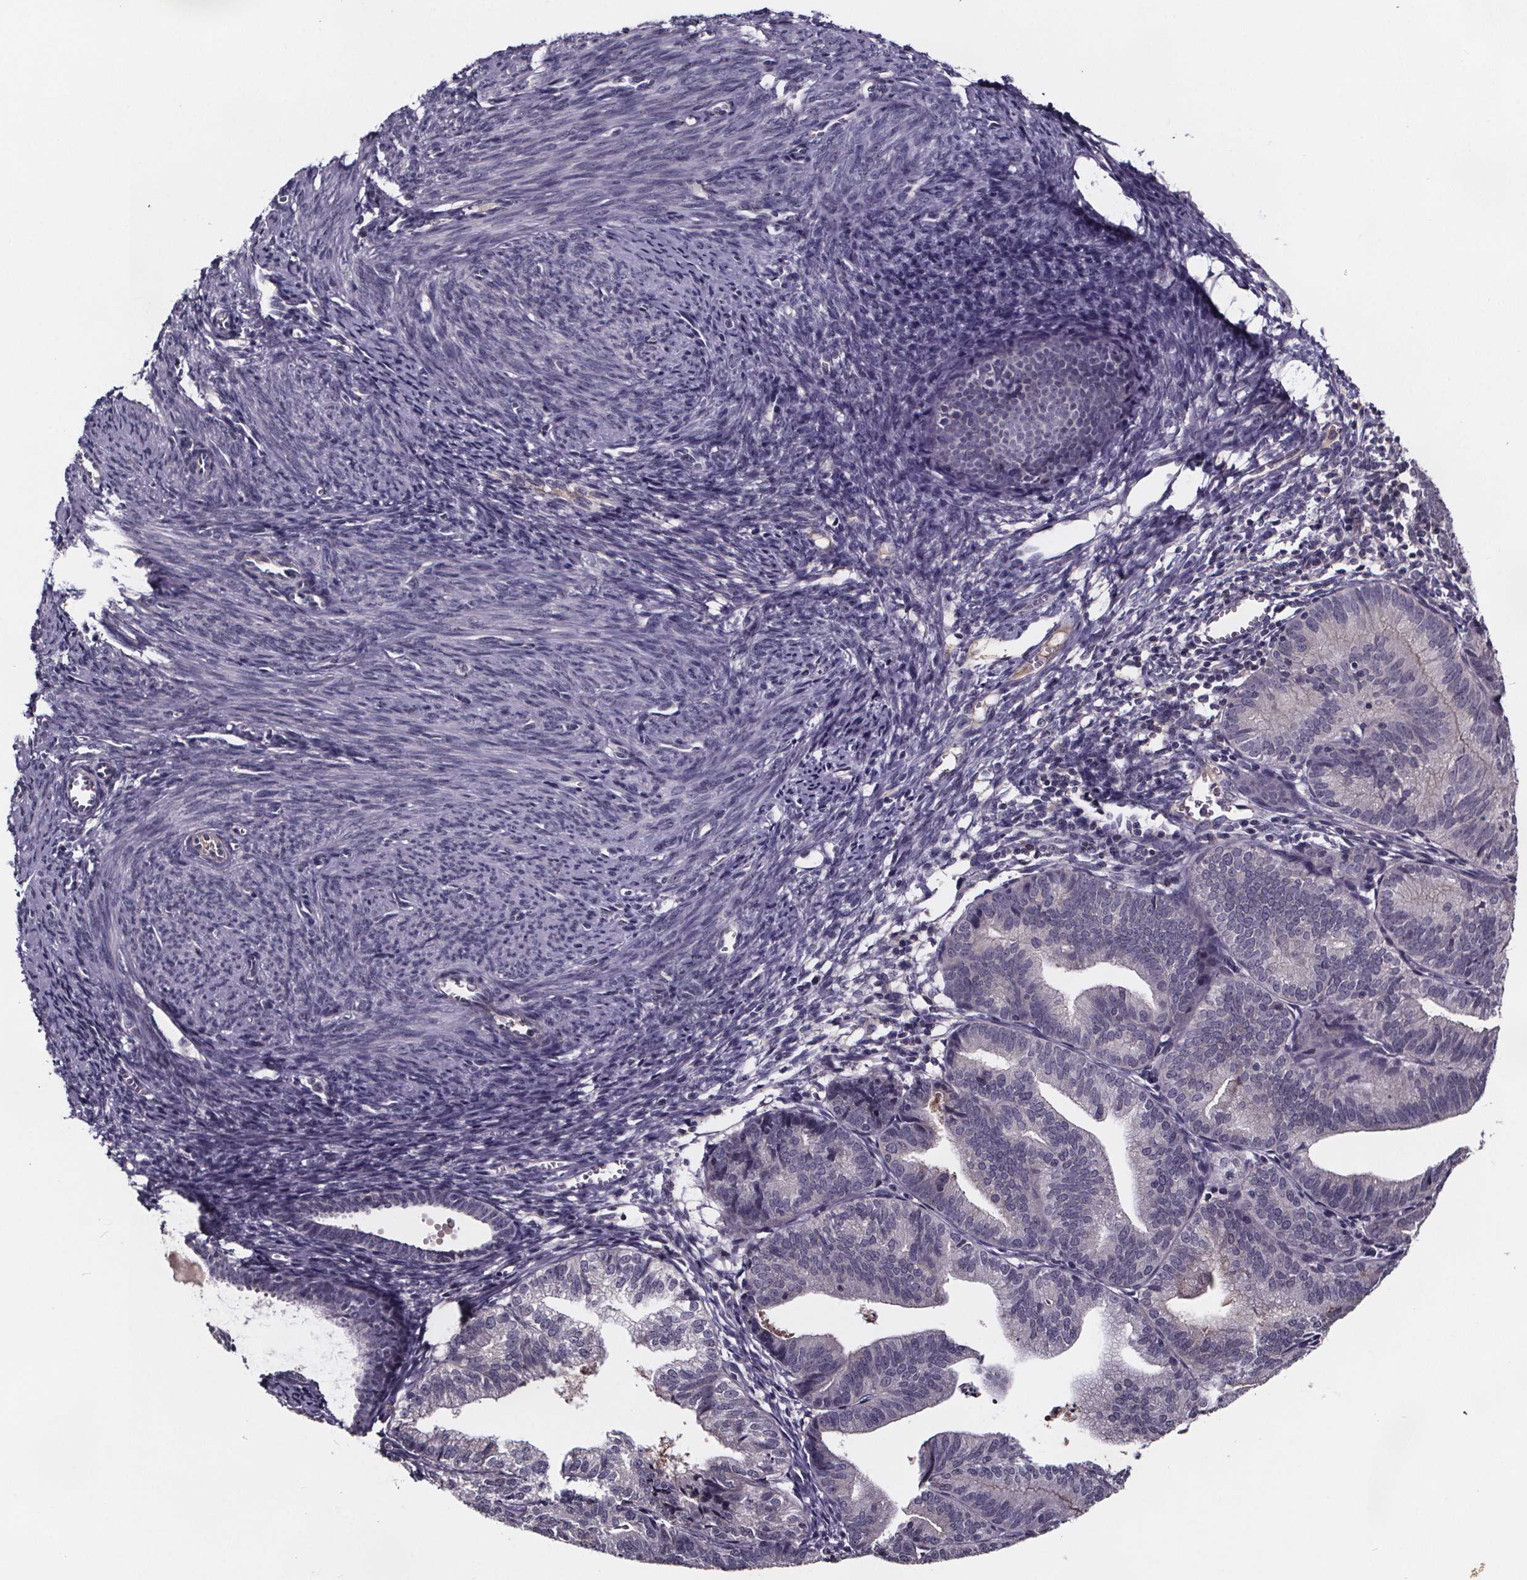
{"staining": {"intensity": "moderate", "quantity": "<25%", "location": "cytoplasmic/membranous"}, "tissue": "endometrial cancer", "cell_type": "Tumor cells", "image_type": "cancer", "snomed": [{"axis": "morphology", "description": "Adenocarcinoma, NOS"}, {"axis": "topography", "description": "Endometrium"}], "caption": "DAB immunohistochemical staining of endometrial cancer (adenocarcinoma) demonstrates moderate cytoplasmic/membranous protein expression in approximately <25% of tumor cells. (DAB = brown stain, brightfield microscopy at high magnification).", "gene": "NPHP4", "patient": {"sex": "female", "age": 70}}